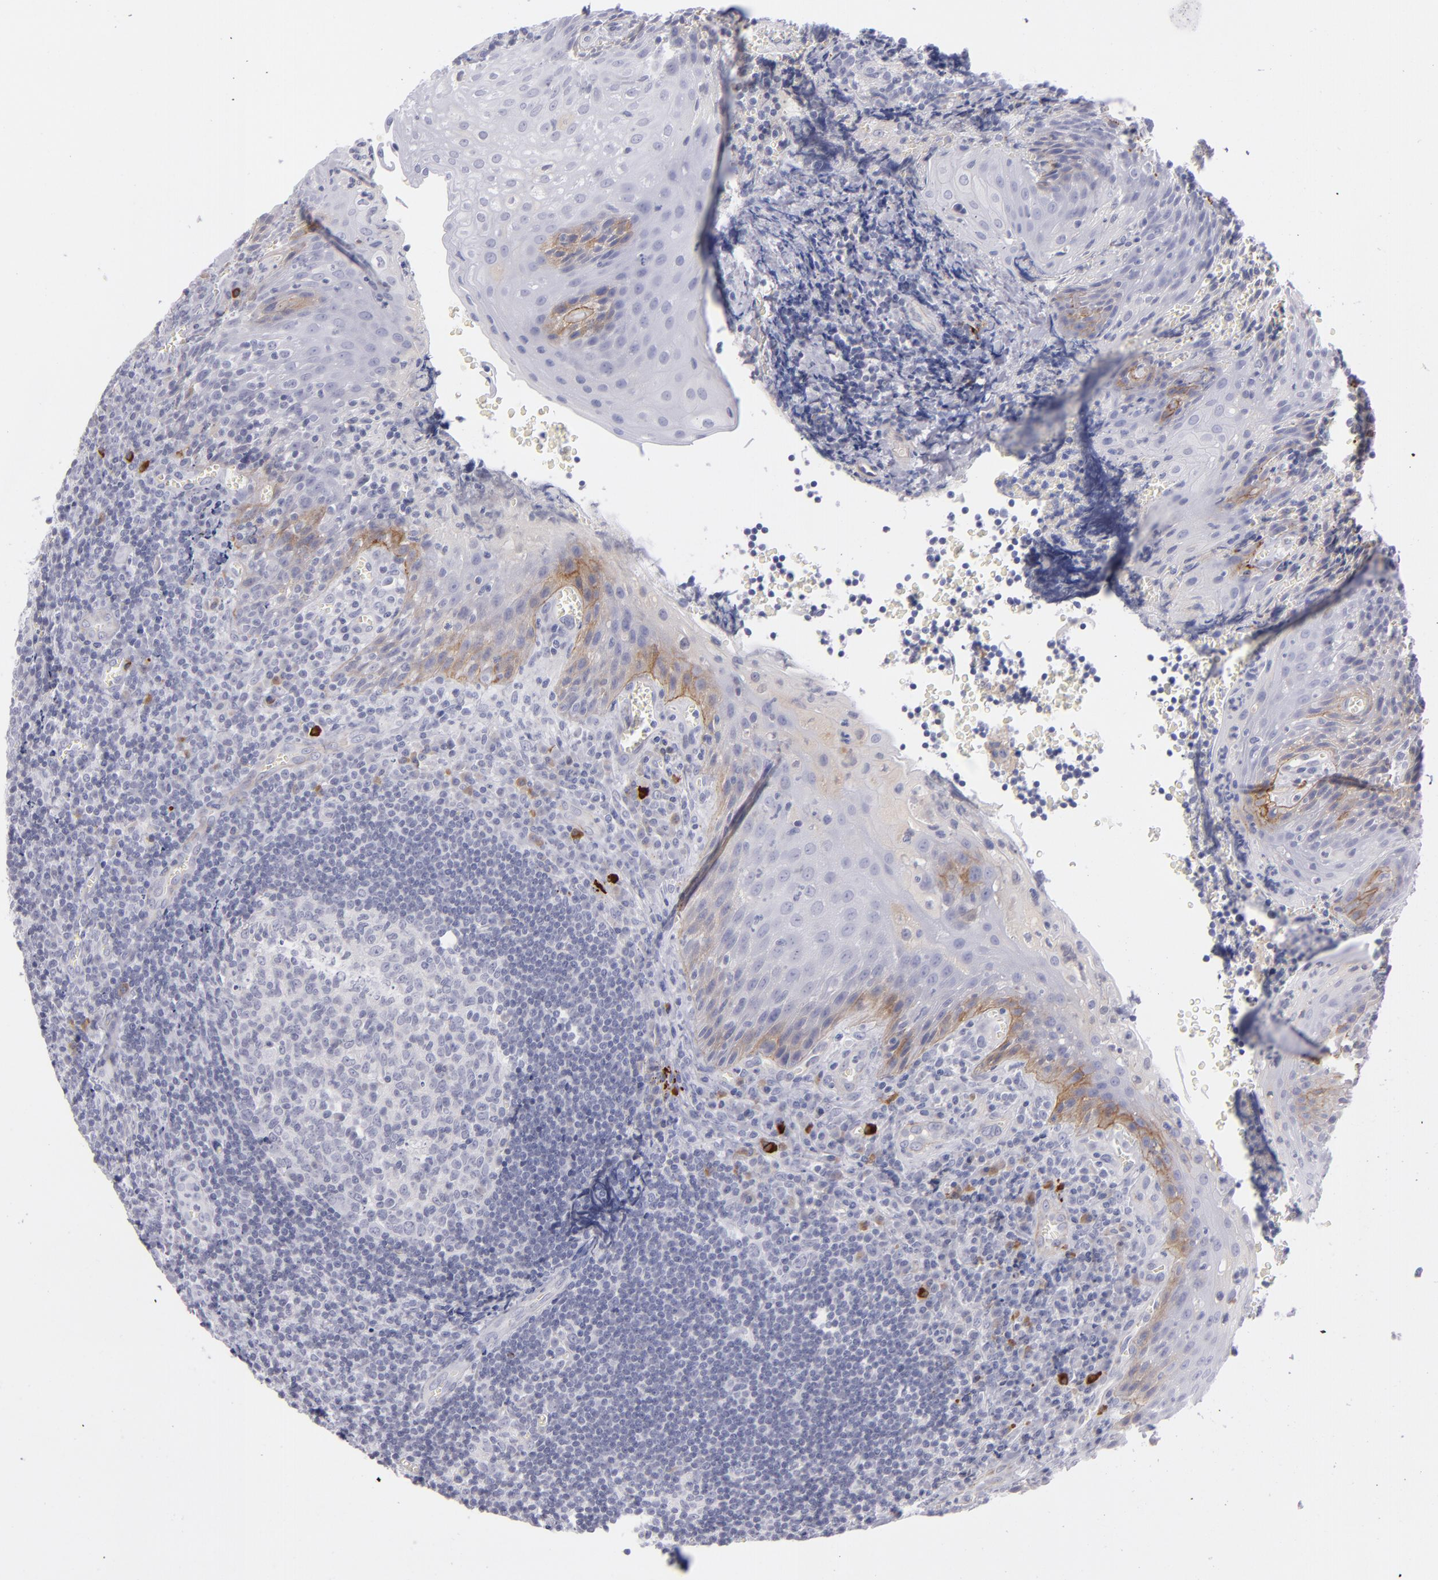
{"staining": {"intensity": "negative", "quantity": "none", "location": "none"}, "tissue": "tonsil", "cell_type": "Germinal center cells", "image_type": "normal", "snomed": [{"axis": "morphology", "description": "Normal tissue, NOS"}, {"axis": "topography", "description": "Tonsil"}], "caption": "High power microscopy image of an immunohistochemistry (IHC) photomicrograph of benign tonsil, revealing no significant expression in germinal center cells. The staining was performed using DAB to visualize the protein expression in brown, while the nuclei were stained in blue with hematoxylin (Magnification: 20x).", "gene": "ITGB4", "patient": {"sex": "male", "age": 20}}